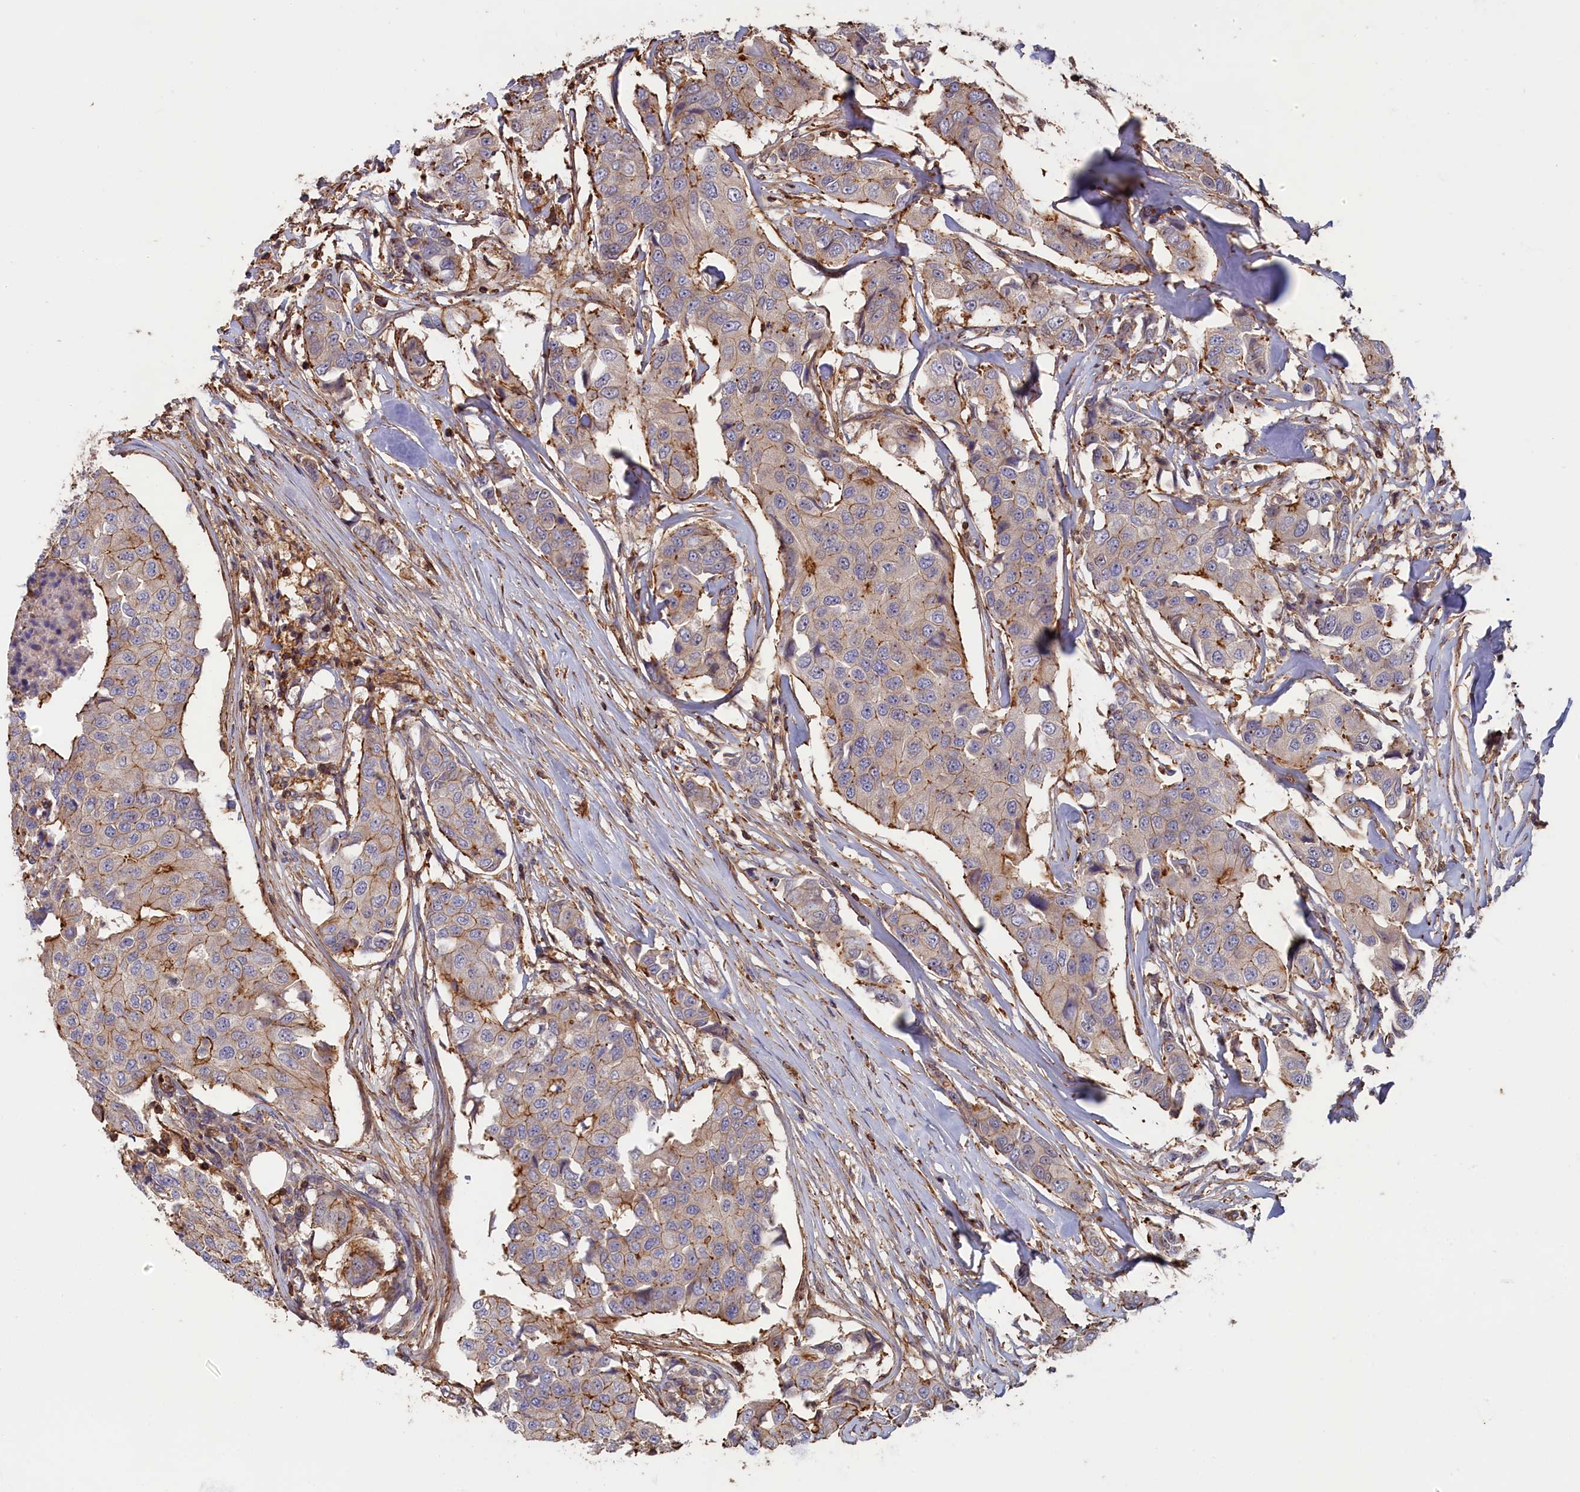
{"staining": {"intensity": "moderate", "quantity": "<25%", "location": "cytoplasmic/membranous"}, "tissue": "breast cancer", "cell_type": "Tumor cells", "image_type": "cancer", "snomed": [{"axis": "morphology", "description": "Duct carcinoma"}, {"axis": "topography", "description": "Breast"}], "caption": "A high-resolution histopathology image shows immunohistochemistry staining of breast cancer (intraductal carcinoma), which demonstrates moderate cytoplasmic/membranous expression in about <25% of tumor cells.", "gene": "ANKRD27", "patient": {"sex": "female", "age": 80}}